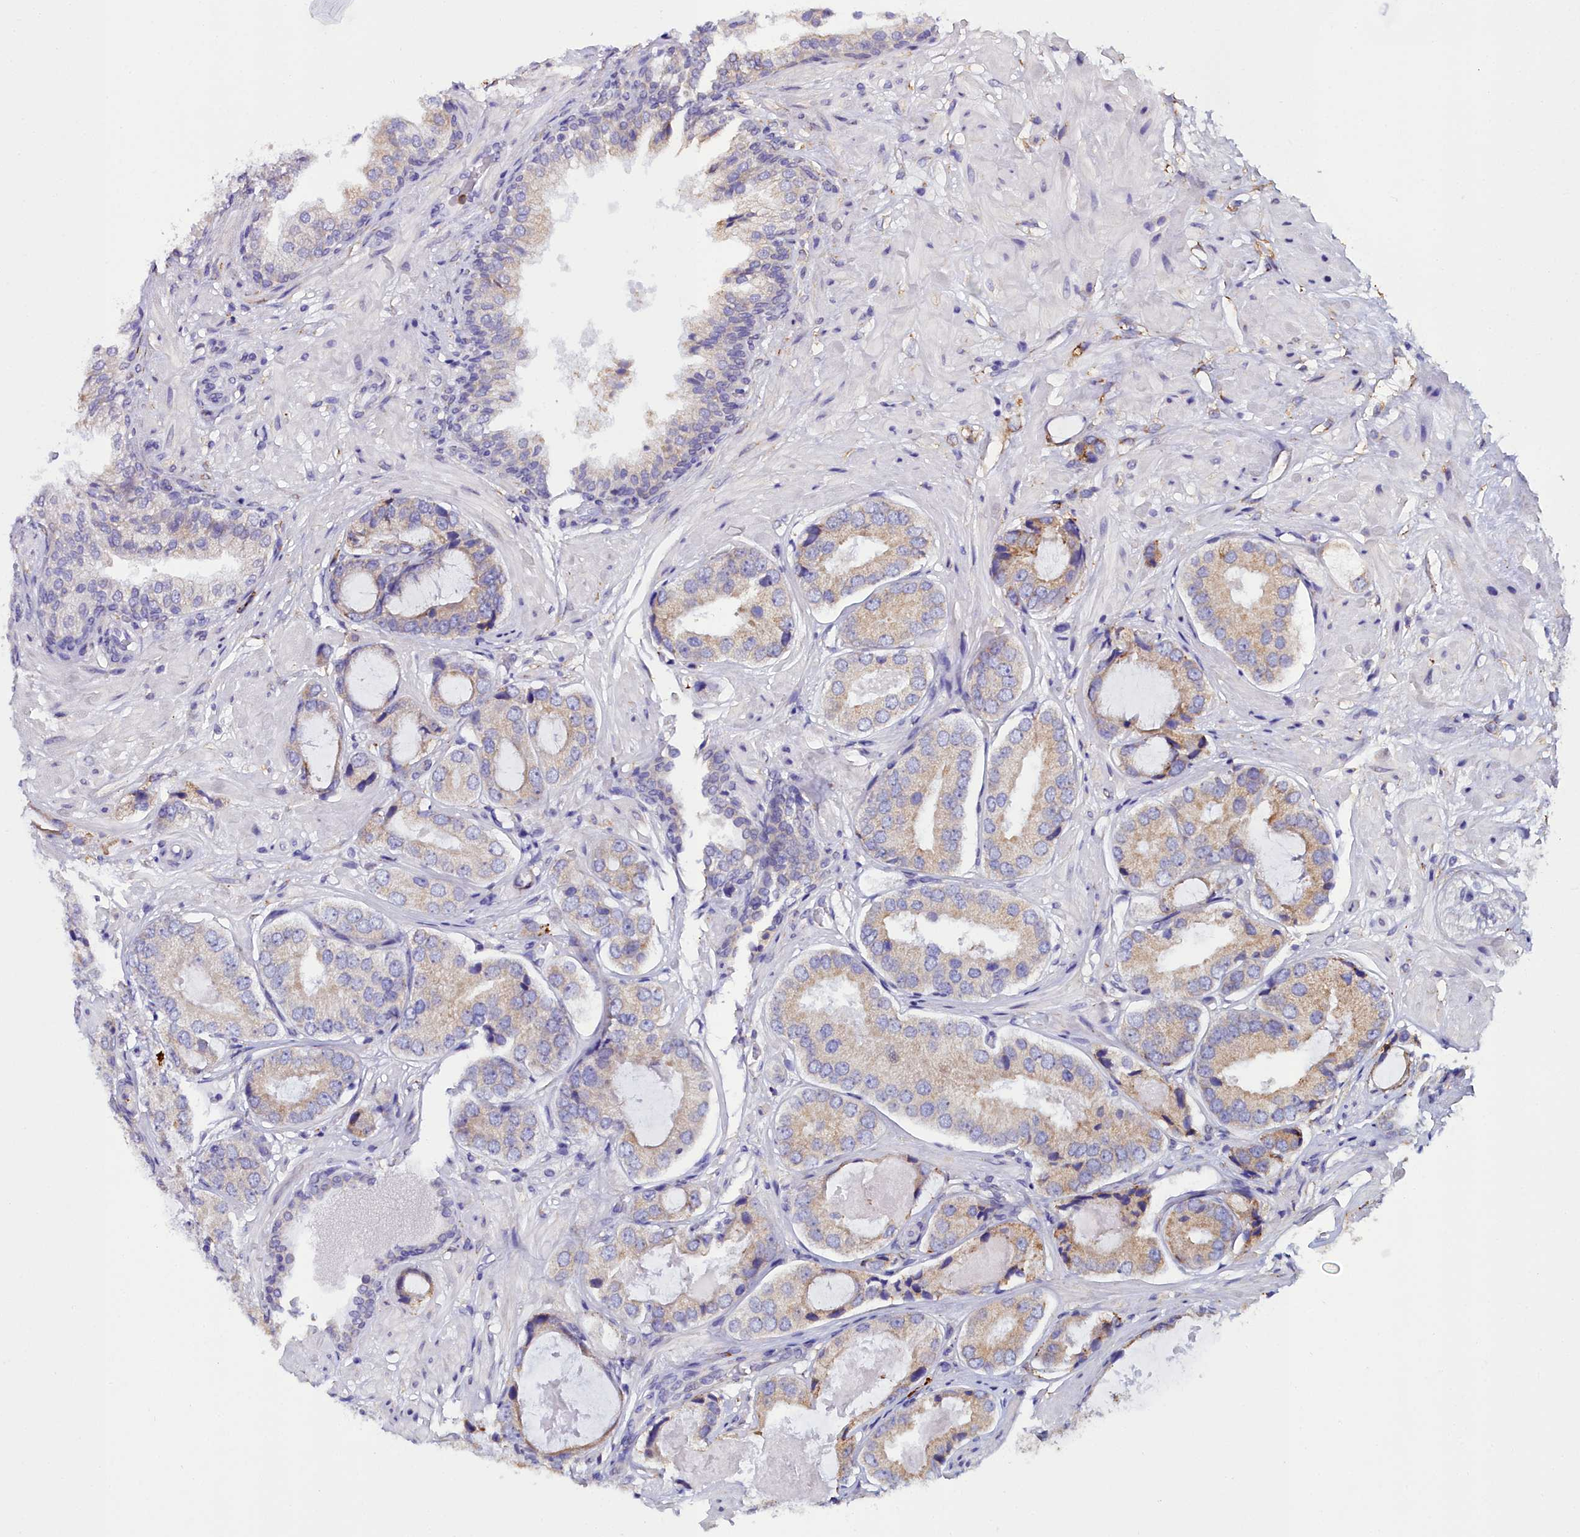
{"staining": {"intensity": "weak", "quantity": ">75%", "location": "cytoplasmic/membranous"}, "tissue": "prostate cancer", "cell_type": "Tumor cells", "image_type": "cancer", "snomed": [{"axis": "morphology", "description": "Adenocarcinoma, High grade"}, {"axis": "topography", "description": "Prostate"}], "caption": "Human prostate cancer (high-grade adenocarcinoma) stained with a protein marker shows weak staining in tumor cells.", "gene": "TXNDC5", "patient": {"sex": "male", "age": 59}}